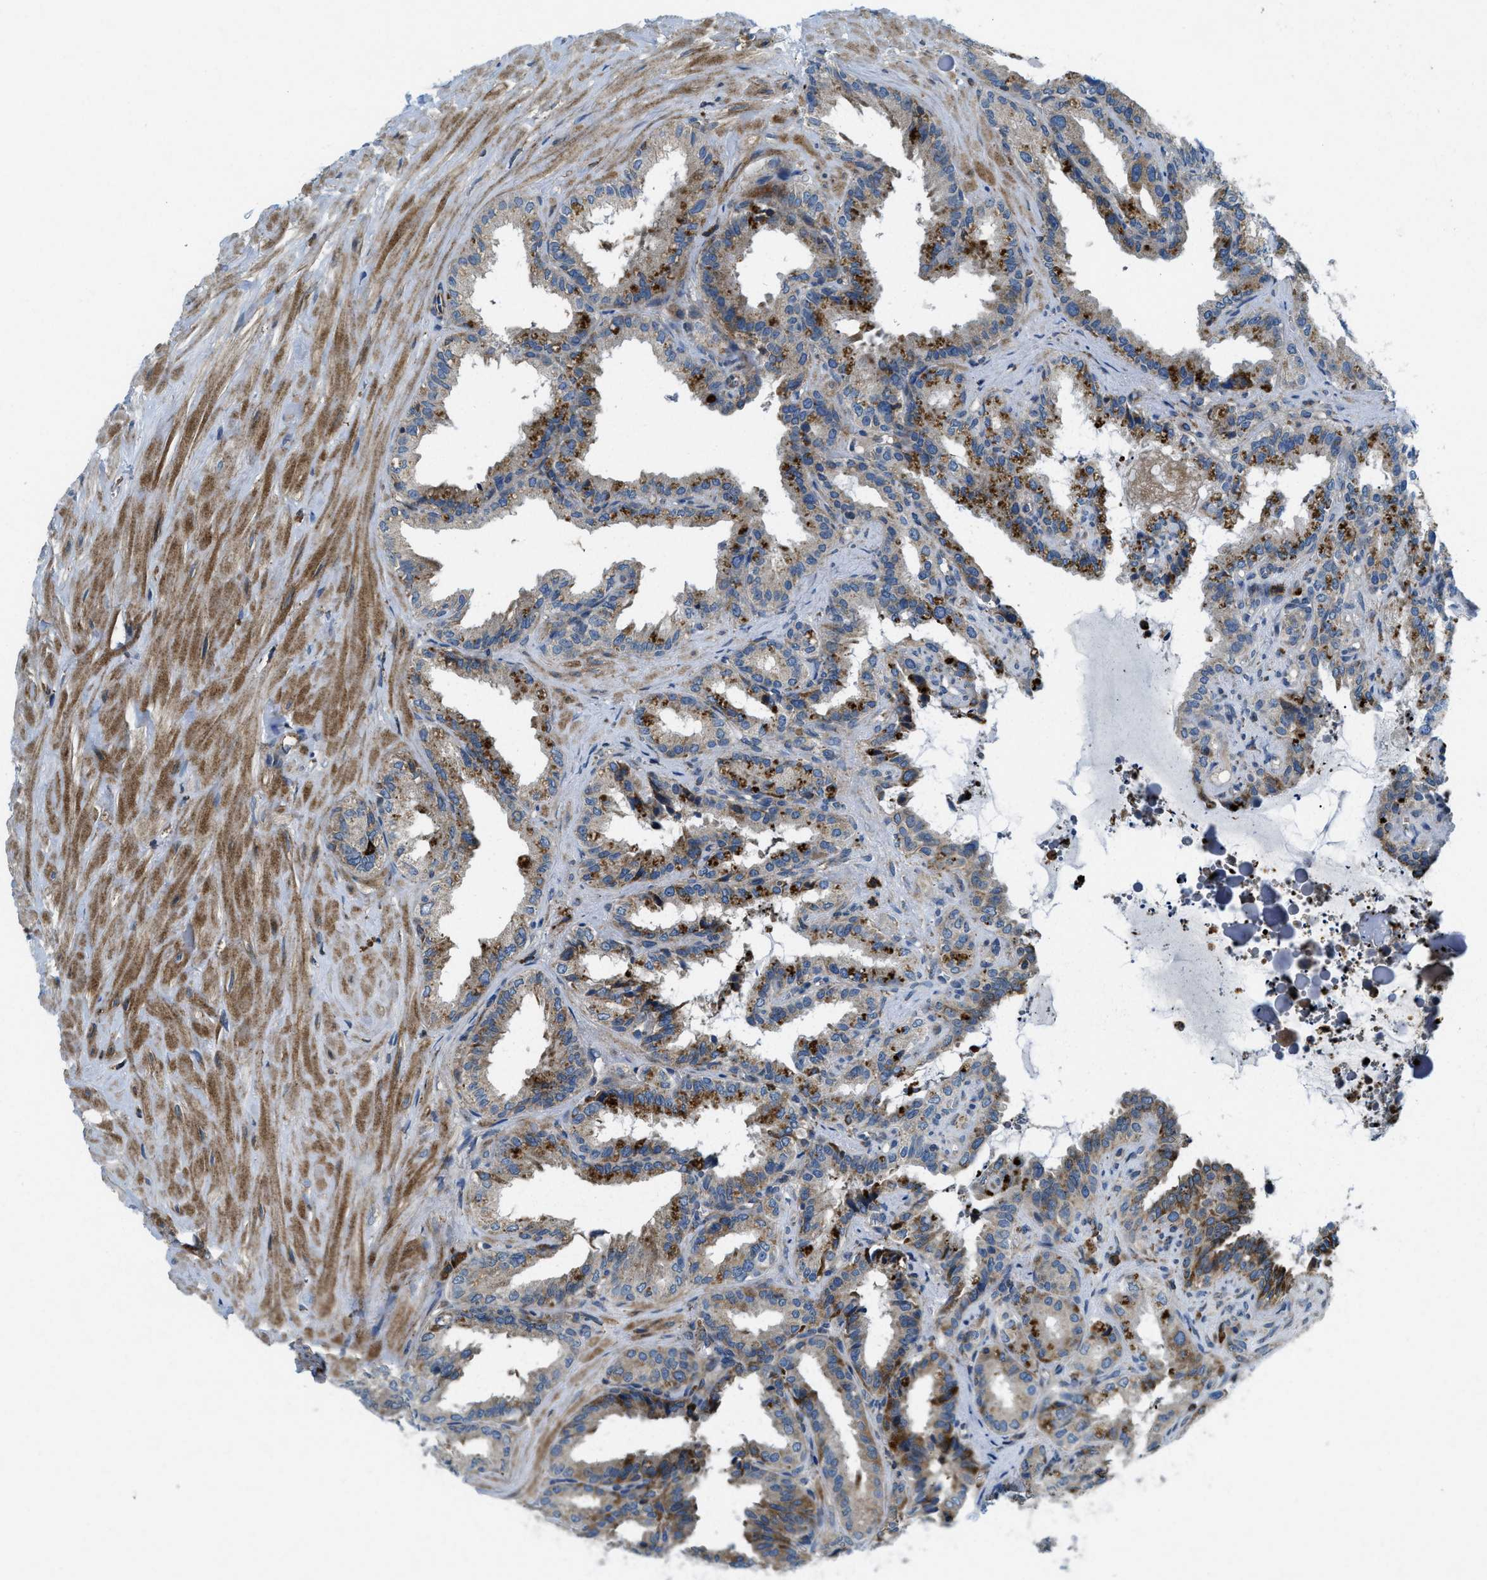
{"staining": {"intensity": "moderate", "quantity": "25%-75%", "location": "cytoplasmic/membranous"}, "tissue": "seminal vesicle", "cell_type": "Glandular cells", "image_type": "normal", "snomed": [{"axis": "morphology", "description": "Normal tissue, NOS"}, {"axis": "topography", "description": "Seminal veicle"}], "caption": "Immunohistochemical staining of benign seminal vesicle shows 25%-75% levels of moderate cytoplasmic/membranous protein expression in approximately 25%-75% of glandular cells.", "gene": "CSPG4", "patient": {"sex": "male", "age": 64}}